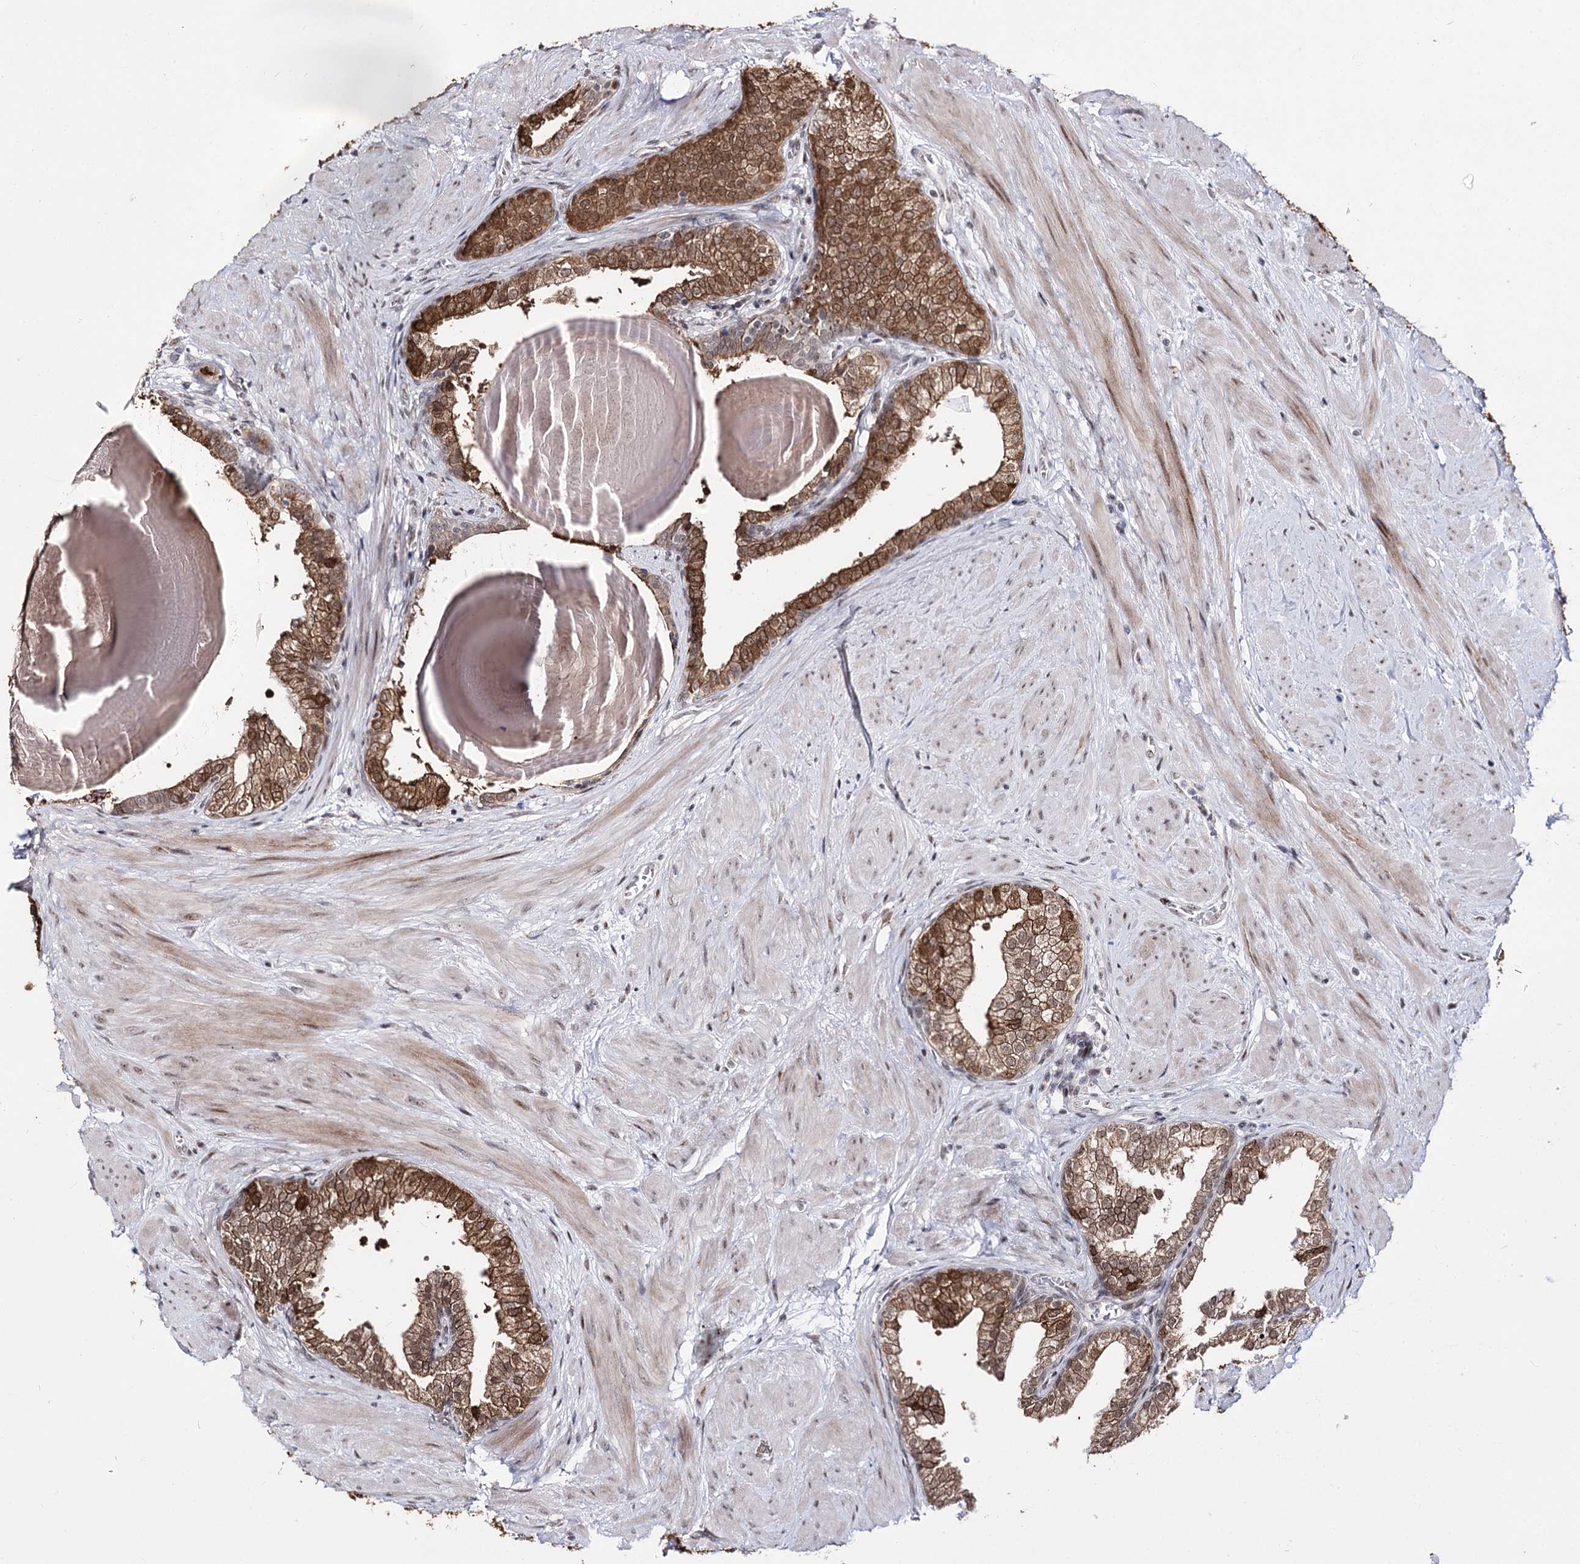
{"staining": {"intensity": "moderate", "quantity": ">75%", "location": "cytoplasmic/membranous,nuclear"}, "tissue": "prostate", "cell_type": "Glandular cells", "image_type": "normal", "snomed": [{"axis": "morphology", "description": "Normal tissue, NOS"}, {"axis": "topography", "description": "Prostate"}], "caption": "Moderate cytoplasmic/membranous,nuclear positivity is identified in about >75% of glandular cells in unremarkable prostate.", "gene": "STOX1", "patient": {"sex": "male", "age": 48}}